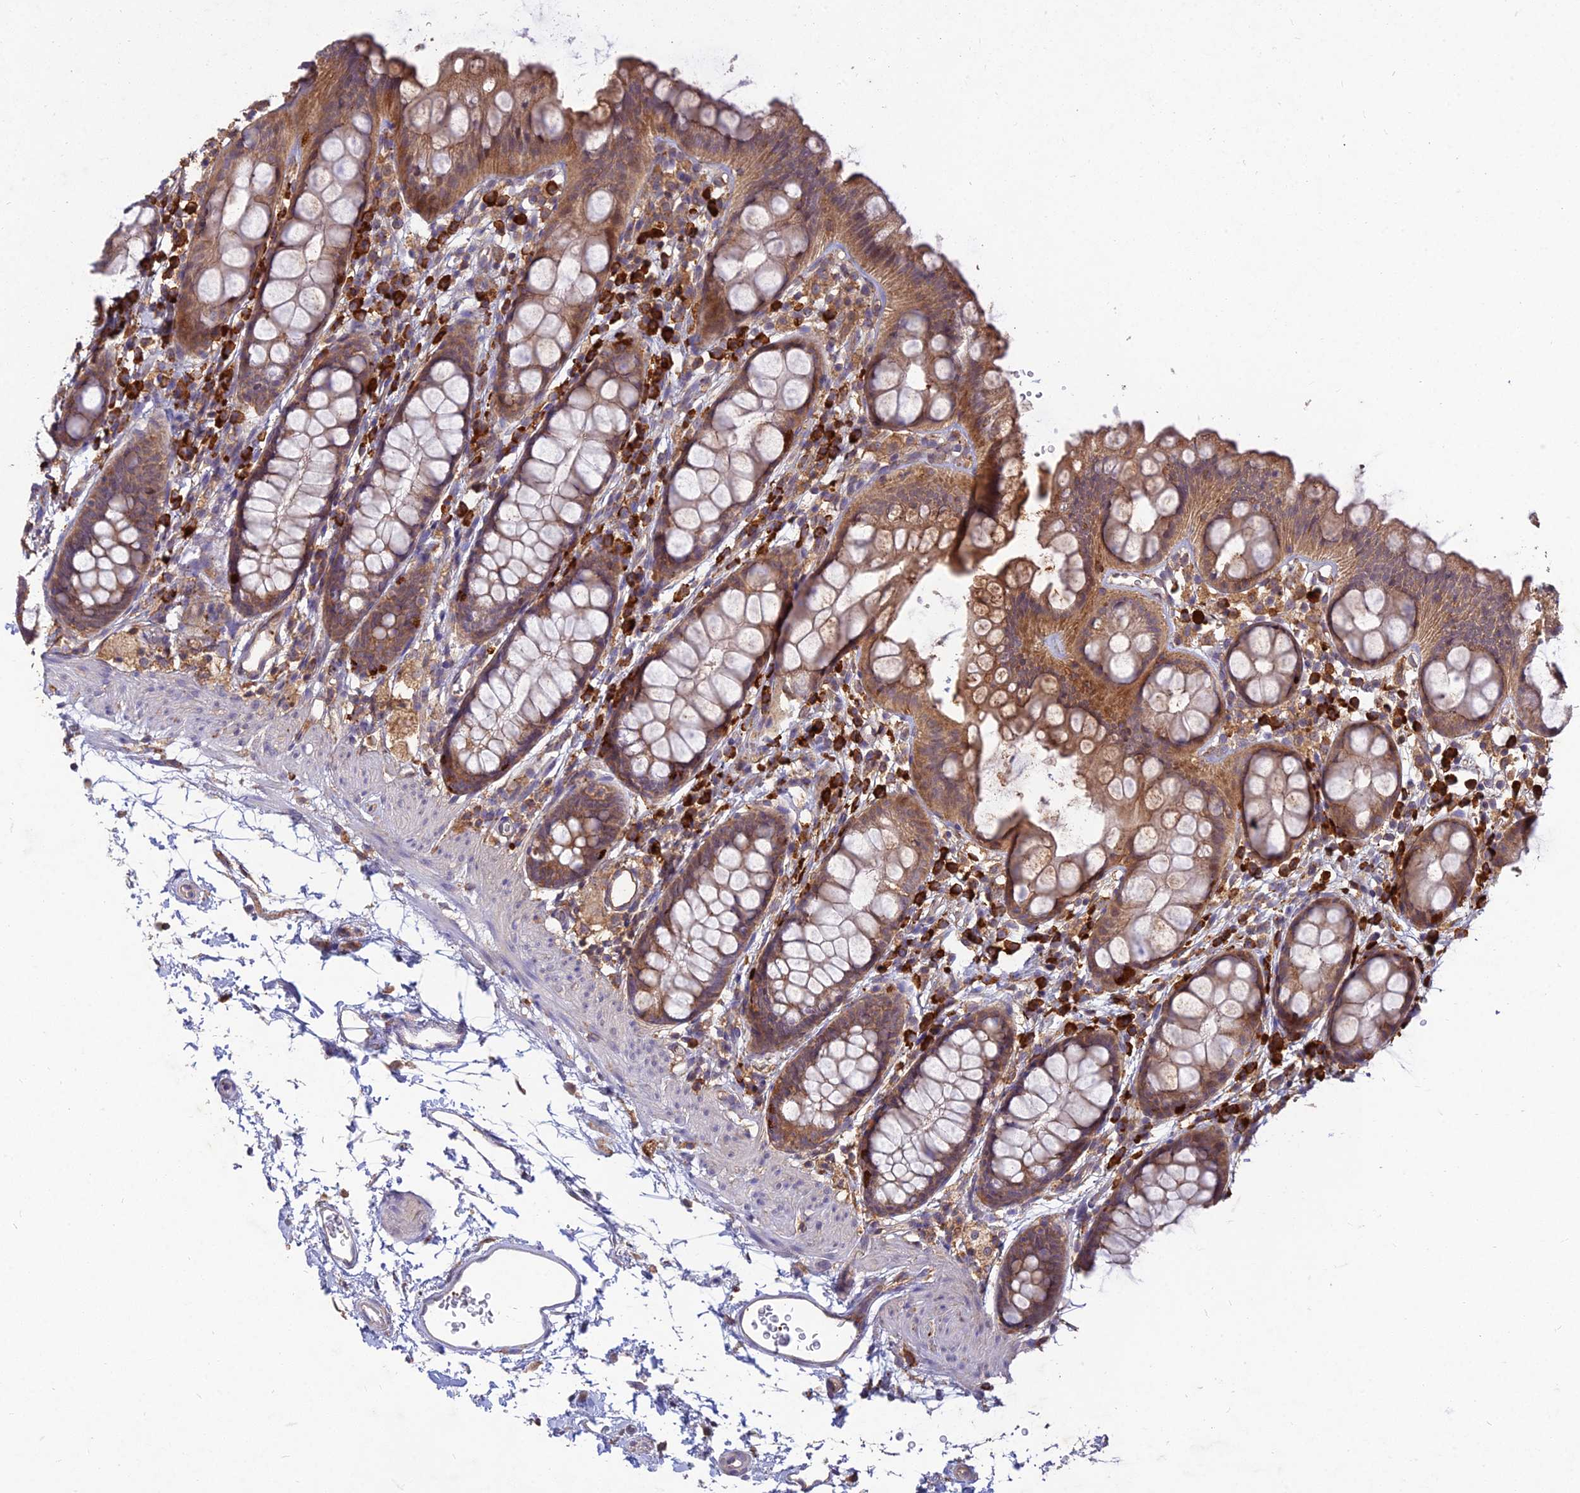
{"staining": {"intensity": "moderate", "quantity": ">75%", "location": "cytoplasmic/membranous"}, "tissue": "rectum", "cell_type": "Glandular cells", "image_type": "normal", "snomed": [{"axis": "morphology", "description": "Normal tissue, NOS"}, {"axis": "topography", "description": "Rectum"}], "caption": "A micrograph of rectum stained for a protein demonstrates moderate cytoplasmic/membranous brown staining in glandular cells. (DAB (3,3'-diaminobenzidine) IHC, brown staining for protein, blue staining for nuclei).", "gene": "NXNL2", "patient": {"sex": "female", "age": 65}}